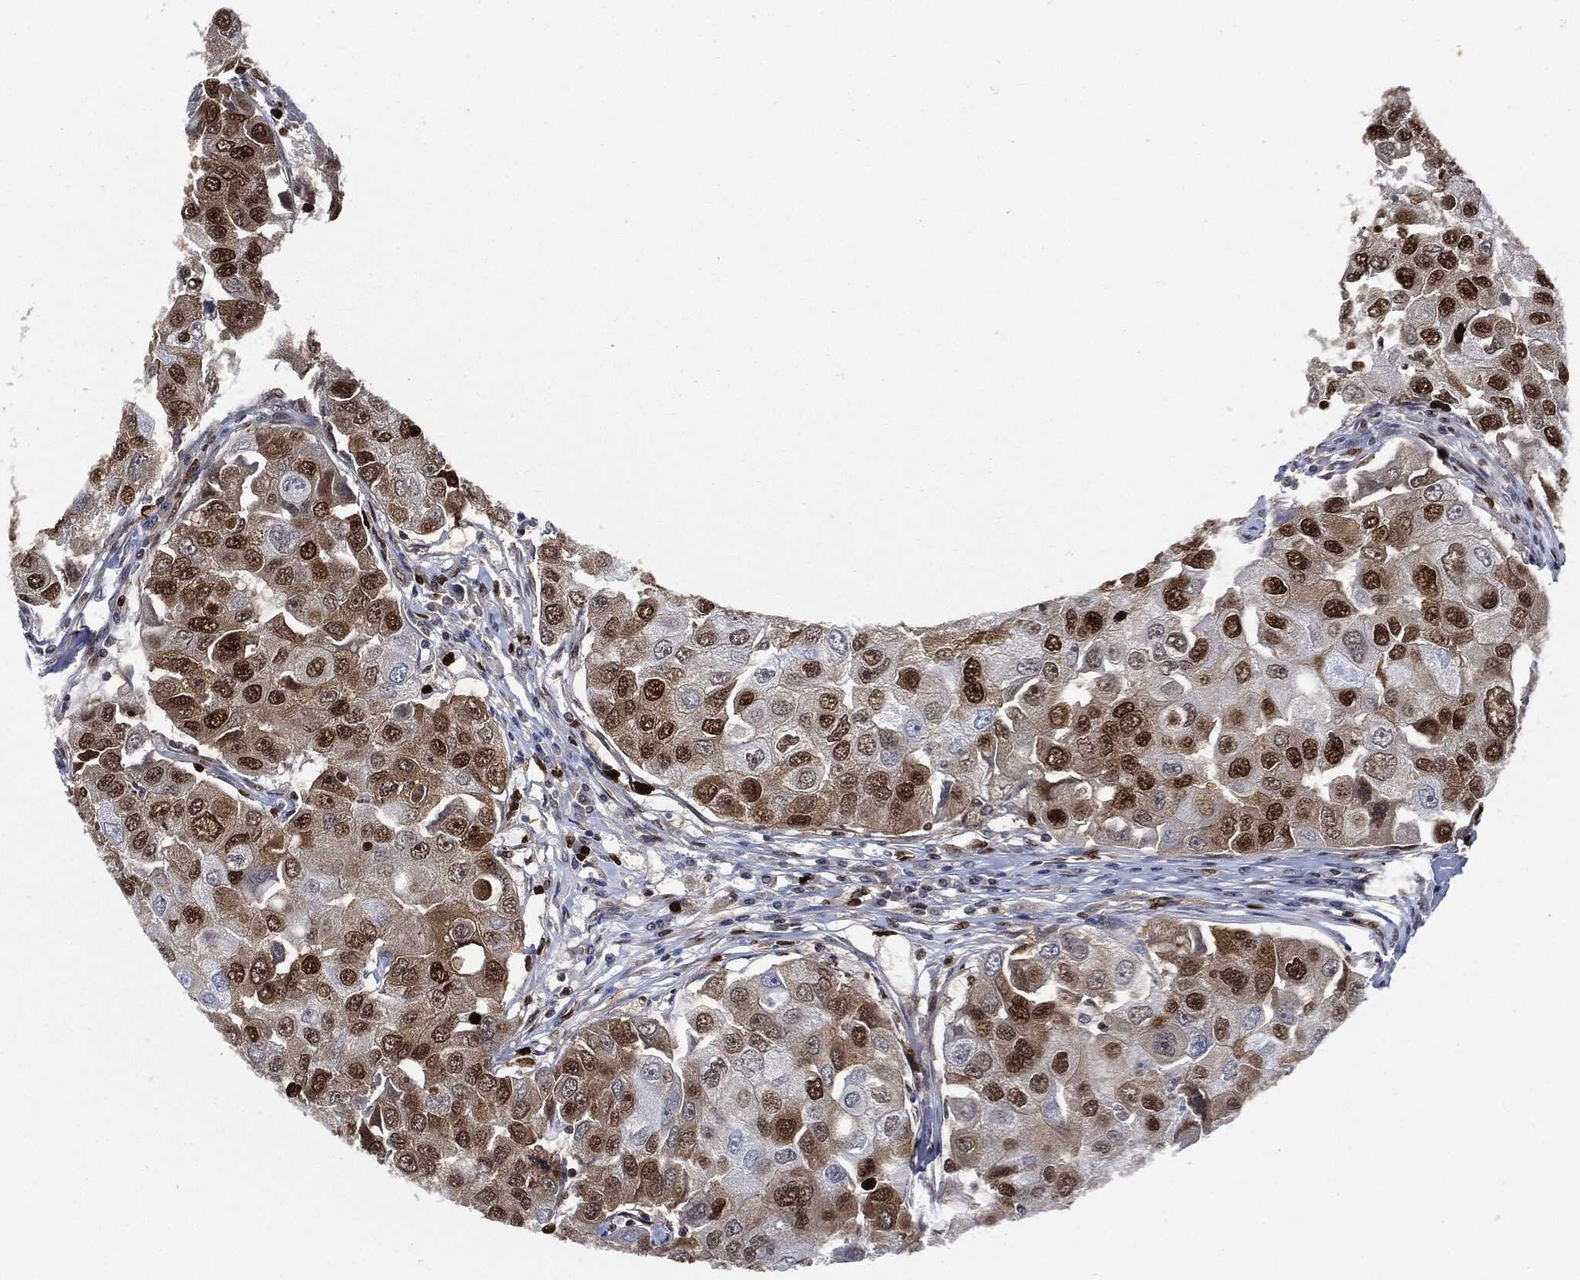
{"staining": {"intensity": "strong", "quantity": ">75%", "location": "nuclear"}, "tissue": "breast cancer", "cell_type": "Tumor cells", "image_type": "cancer", "snomed": [{"axis": "morphology", "description": "Duct carcinoma"}, {"axis": "topography", "description": "Breast"}], "caption": "Immunohistochemistry photomicrograph of breast cancer (invasive ductal carcinoma) stained for a protein (brown), which displays high levels of strong nuclear expression in approximately >75% of tumor cells.", "gene": "PCNA", "patient": {"sex": "female", "age": 27}}